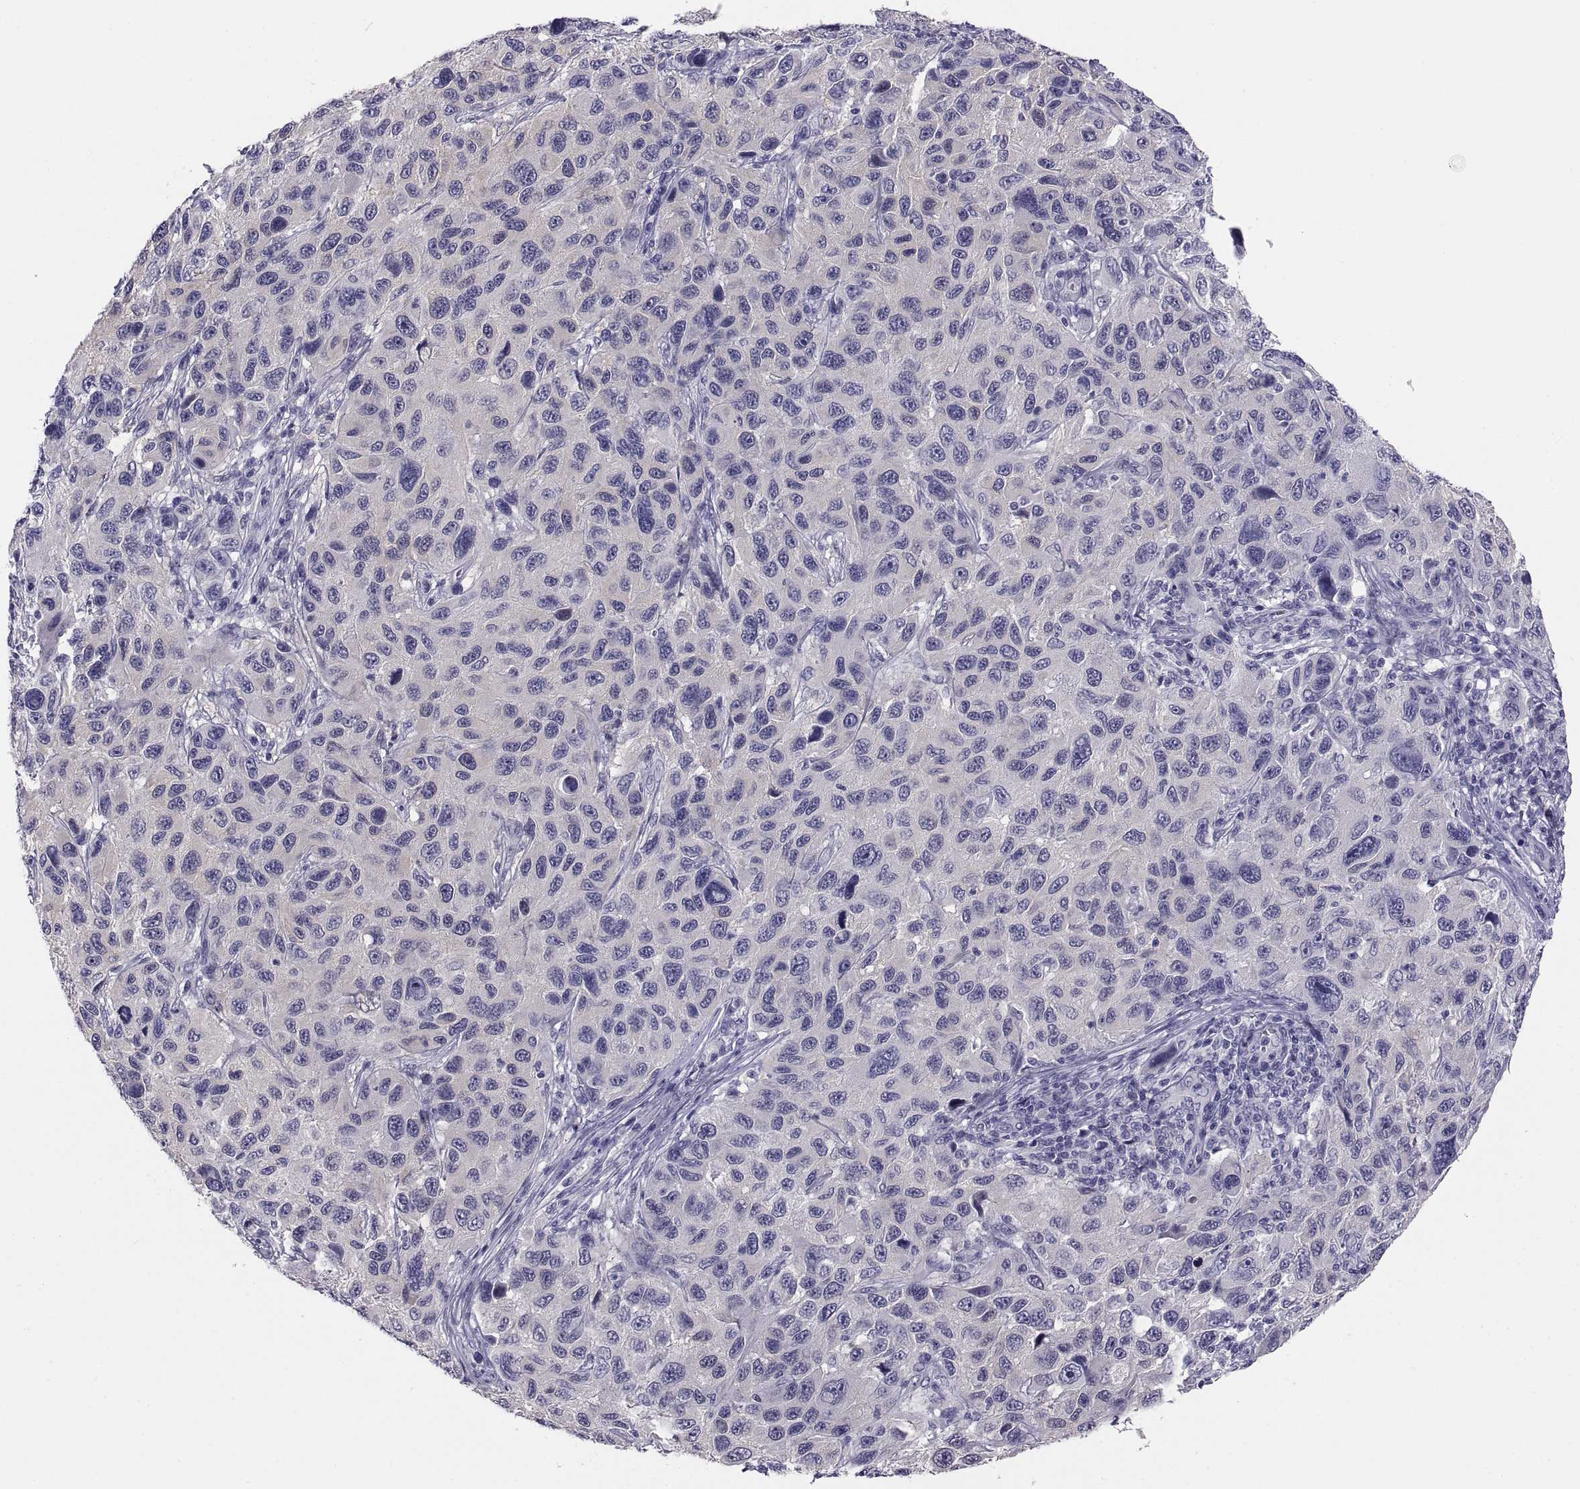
{"staining": {"intensity": "negative", "quantity": "none", "location": "none"}, "tissue": "melanoma", "cell_type": "Tumor cells", "image_type": "cancer", "snomed": [{"axis": "morphology", "description": "Malignant melanoma, NOS"}, {"axis": "topography", "description": "Skin"}], "caption": "High magnification brightfield microscopy of malignant melanoma stained with DAB (brown) and counterstained with hematoxylin (blue): tumor cells show no significant staining.", "gene": "STRC", "patient": {"sex": "male", "age": 53}}